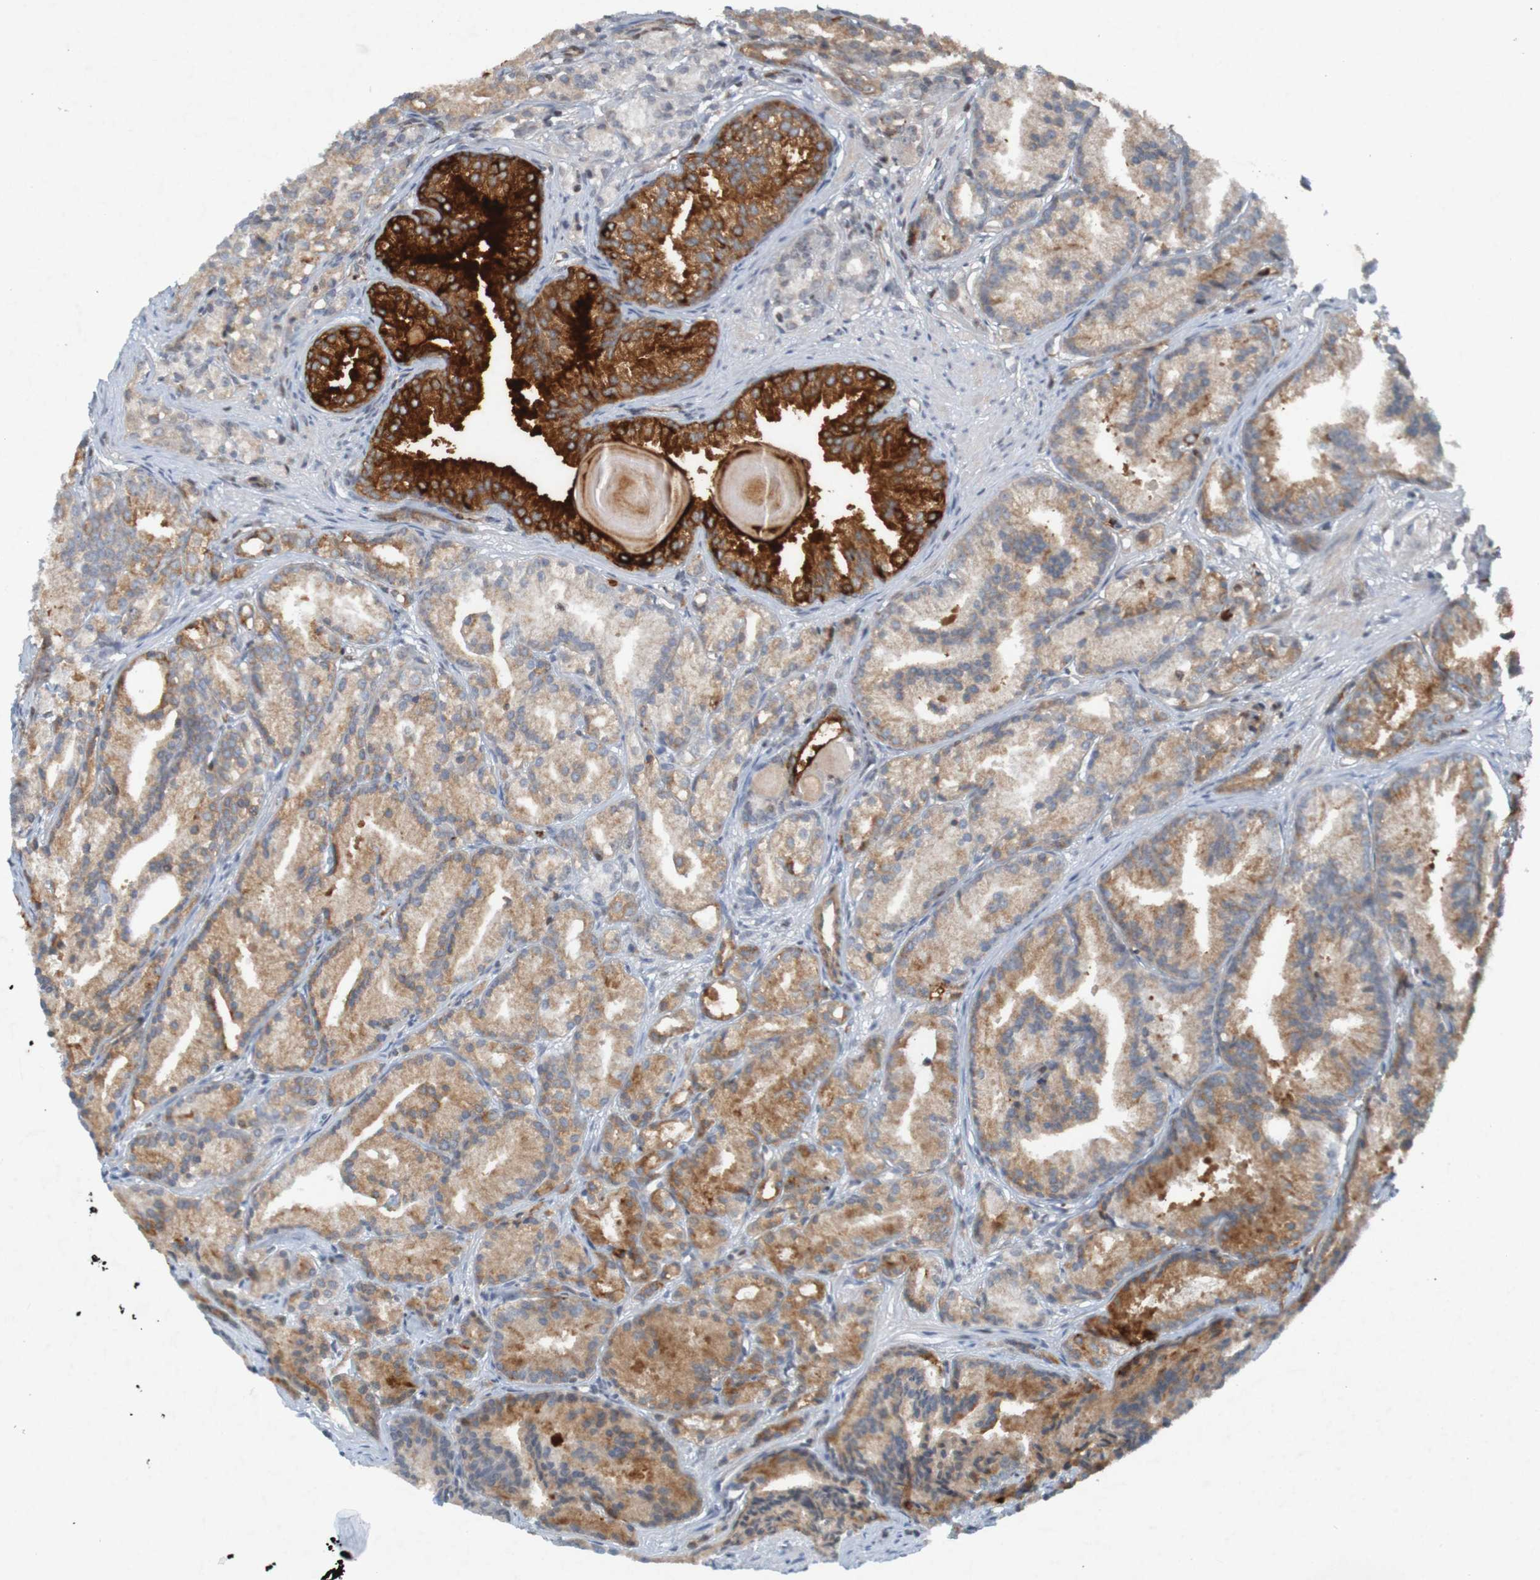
{"staining": {"intensity": "strong", "quantity": "25%-75%", "location": "cytoplasmic/membranous"}, "tissue": "prostate cancer", "cell_type": "Tumor cells", "image_type": "cancer", "snomed": [{"axis": "morphology", "description": "Adenocarcinoma, Low grade"}, {"axis": "topography", "description": "Prostate"}], "caption": "Prostate low-grade adenocarcinoma tissue reveals strong cytoplasmic/membranous expression in approximately 25%-75% of tumor cells", "gene": "GUCY1A1", "patient": {"sex": "male", "age": 72}}